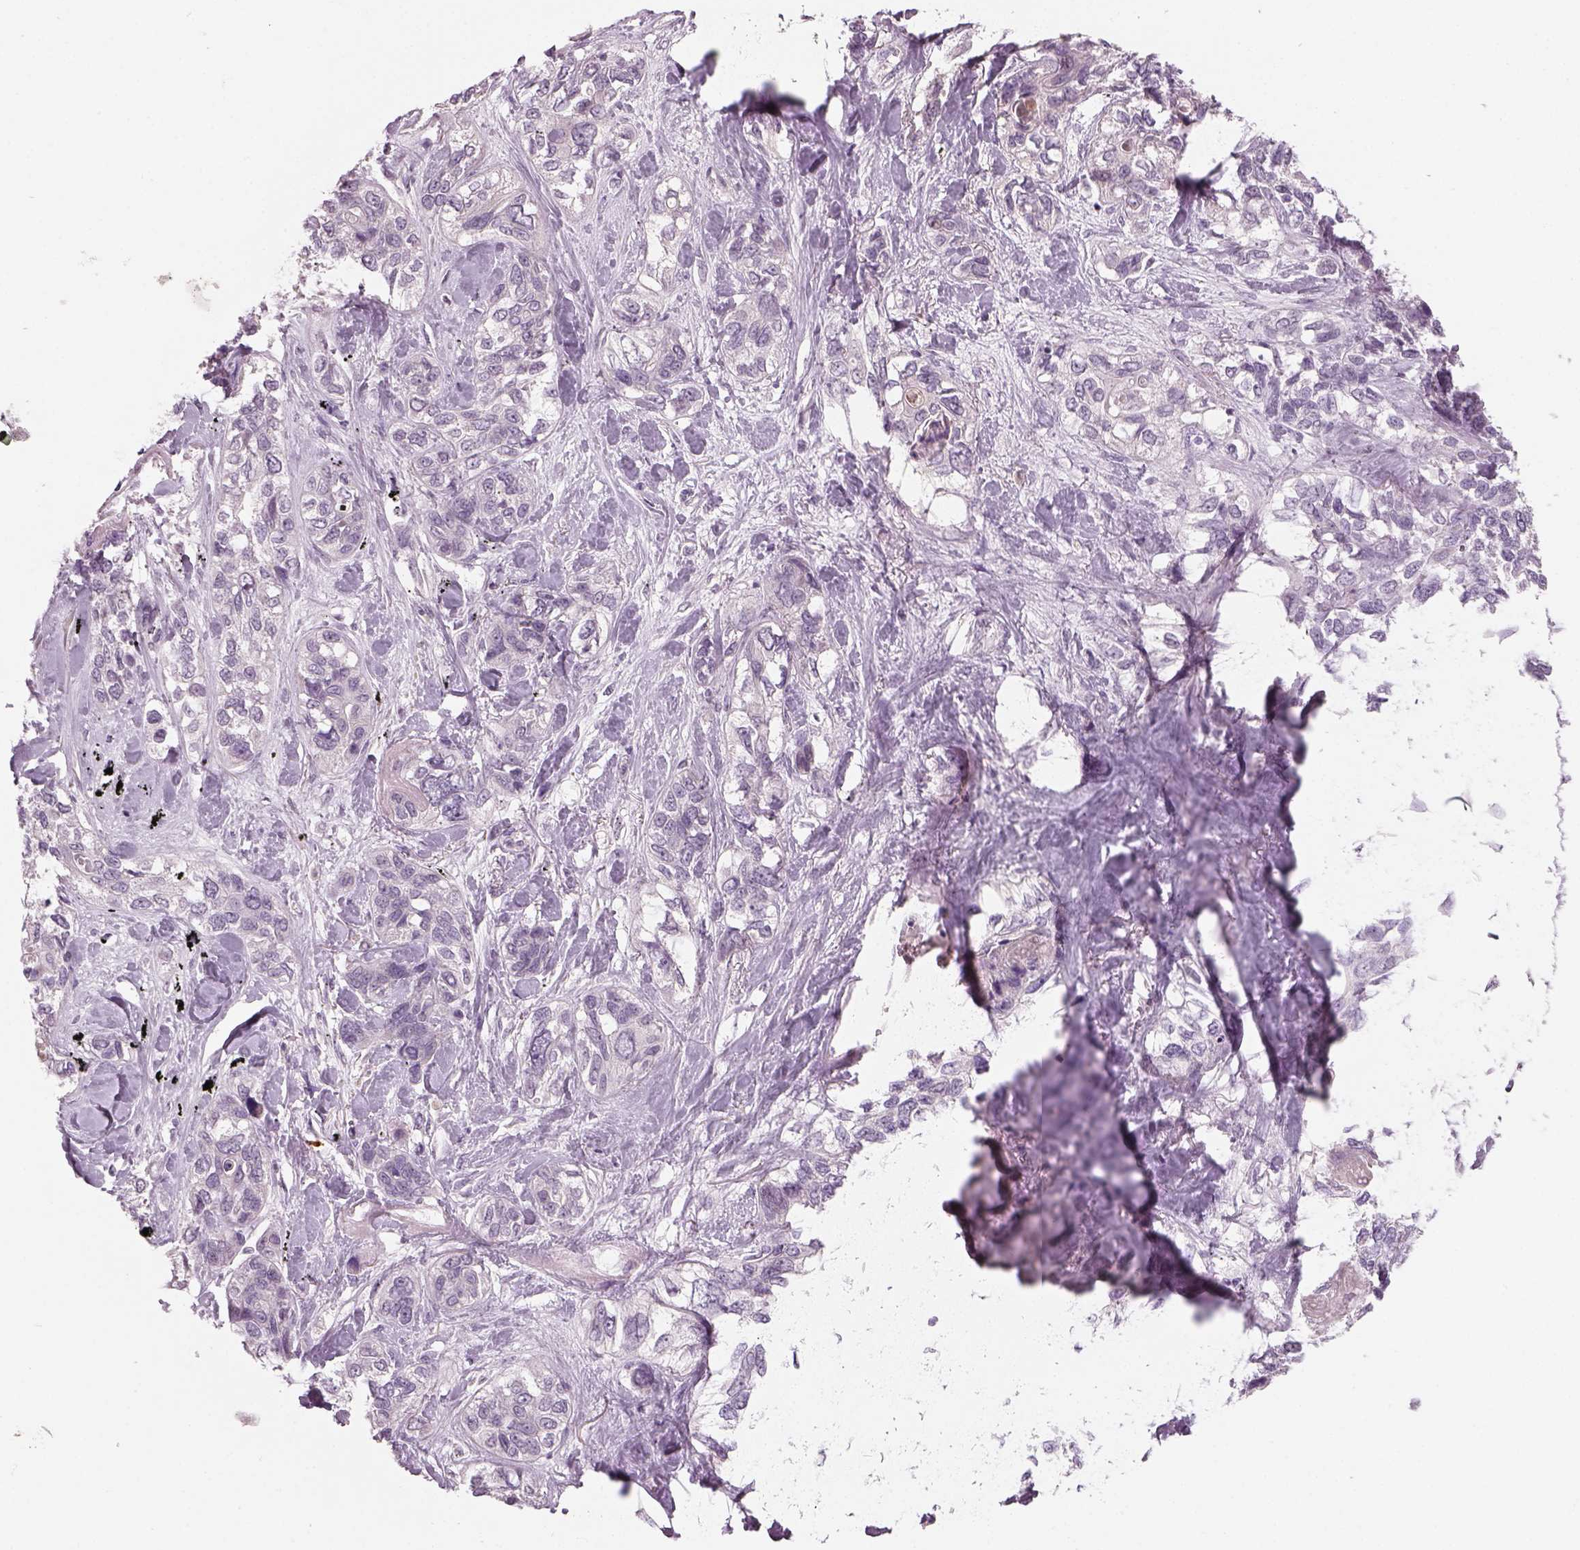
{"staining": {"intensity": "negative", "quantity": "none", "location": "none"}, "tissue": "lung cancer", "cell_type": "Tumor cells", "image_type": "cancer", "snomed": [{"axis": "morphology", "description": "Squamous cell carcinoma, NOS"}, {"axis": "topography", "description": "Lung"}], "caption": "This image is of lung squamous cell carcinoma stained with immunohistochemistry to label a protein in brown with the nuclei are counter-stained blue. There is no positivity in tumor cells. The staining is performed using DAB brown chromogen with nuclei counter-stained in using hematoxylin.", "gene": "PENK", "patient": {"sex": "female", "age": 70}}